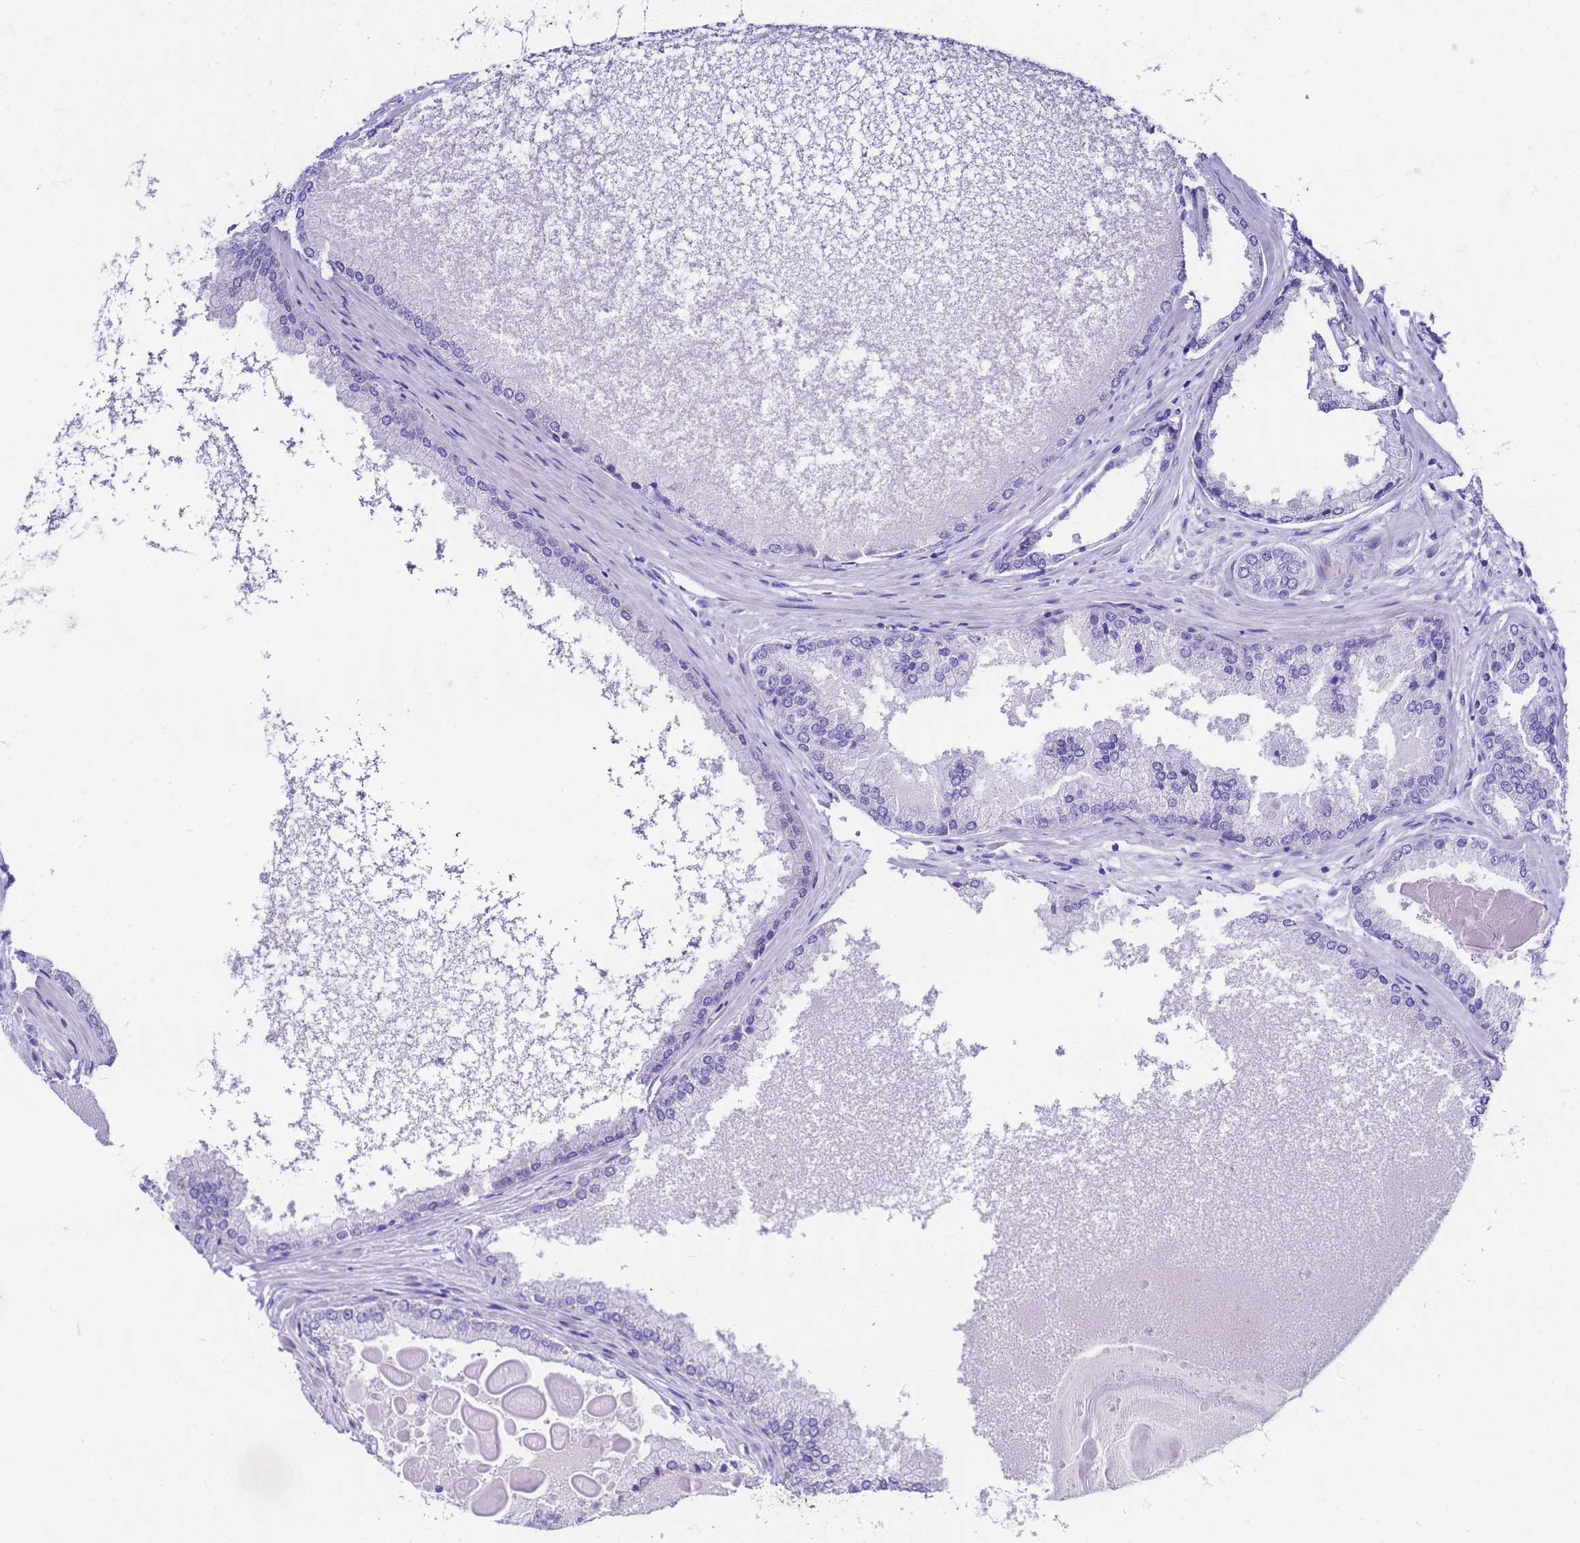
{"staining": {"intensity": "negative", "quantity": "none", "location": "none"}, "tissue": "prostate cancer", "cell_type": "Tumor cells", "image_type": "cancer", "snomed": [{"axis": "morphology", "description": "Adenocarcinoma, Low grade"}, {"axis": "topography", "description": "Prostate"}], "caption": "An IHC histopathology image of prostate cancer is shown. There is no staining in tumor cells of prostate cancer.", "gene": "UGT2B10", "patient": {"sex": "male", "age": 68}}